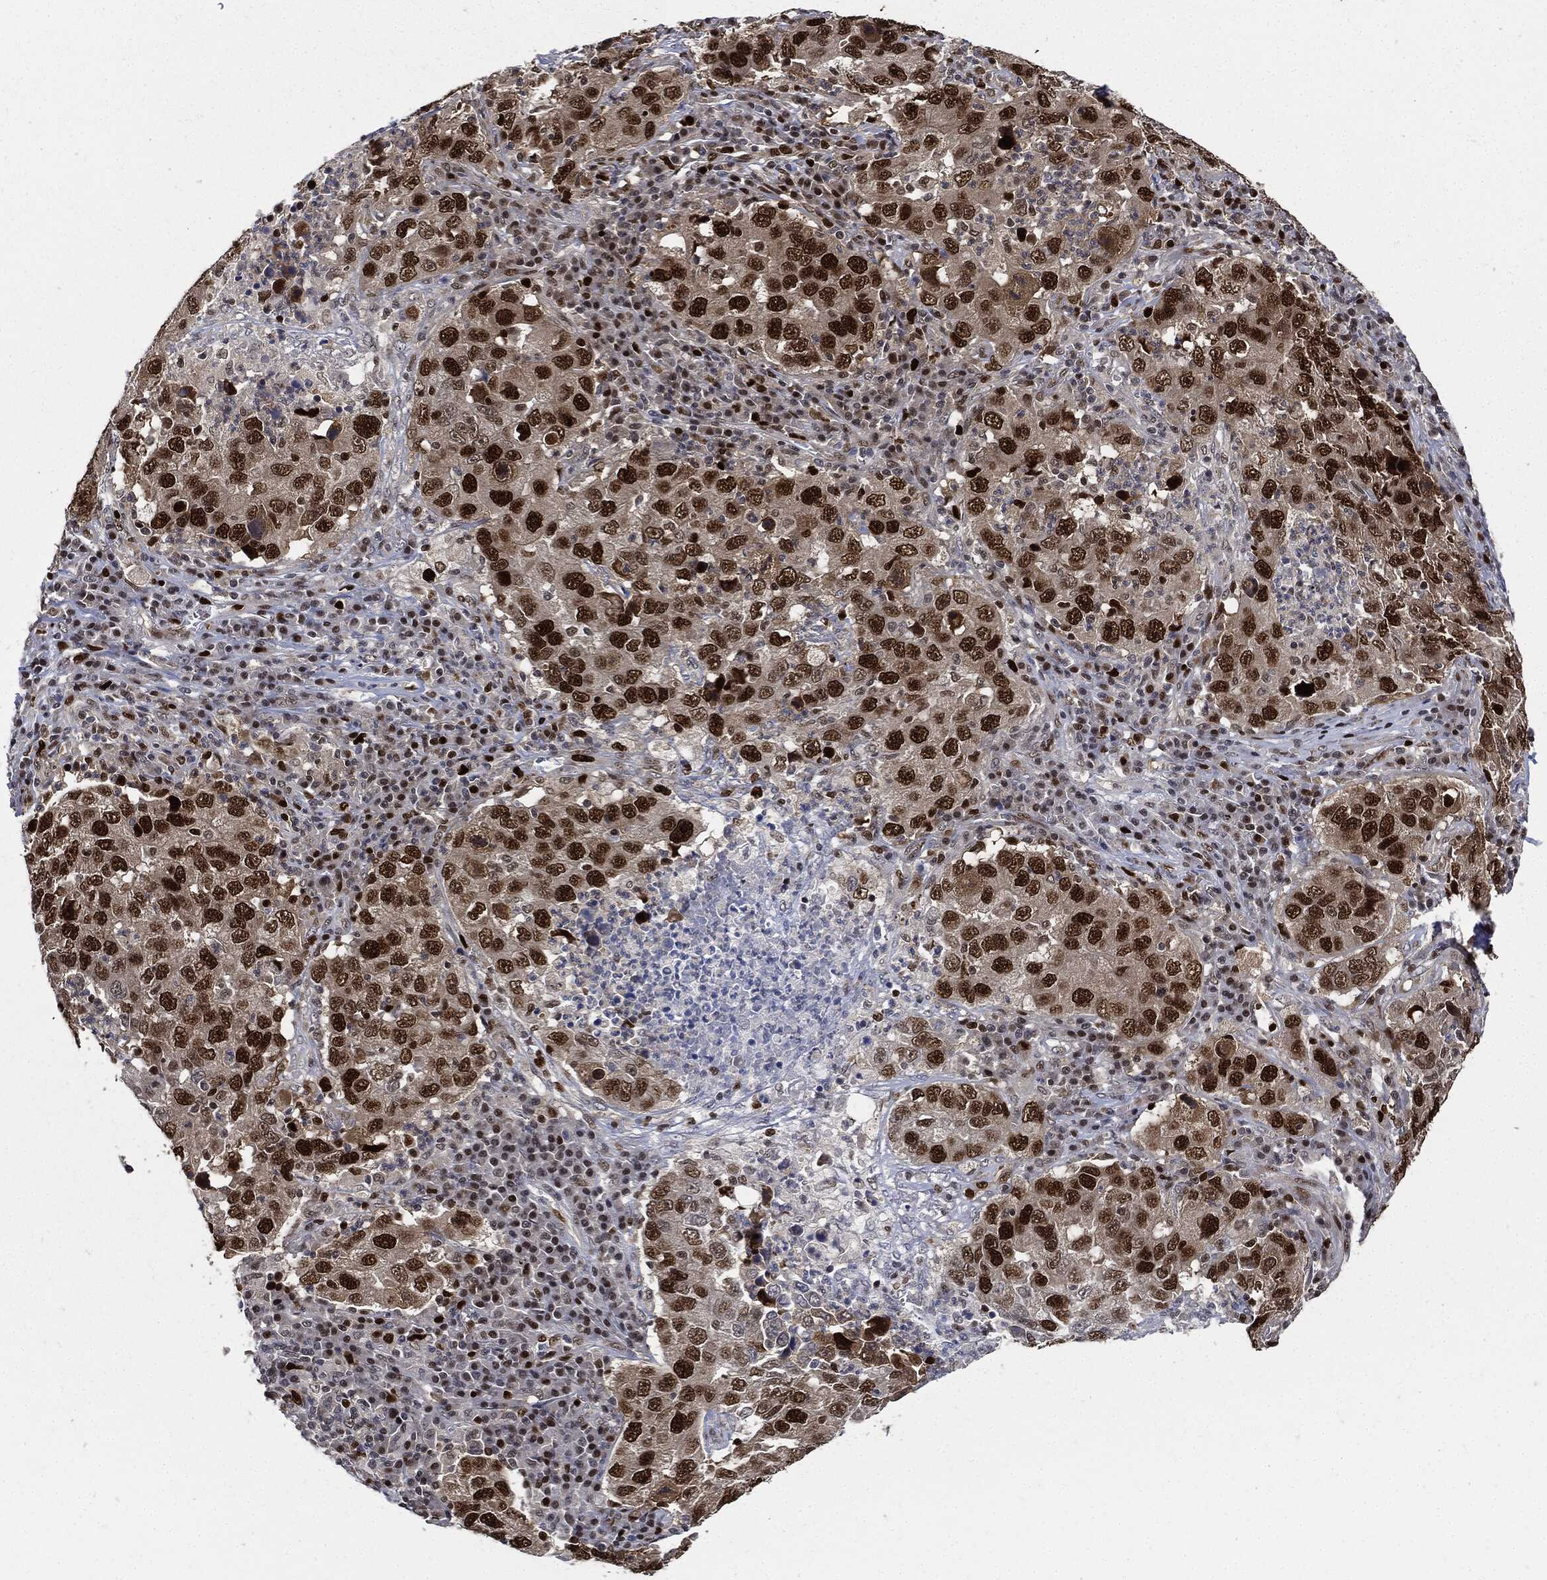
{"staining": {"intensity": "strong", "quantity": ">75%", "location": "nuclear"}, "tissue": "lung cancer", "cell_type": "Tumor cells", "image_type": "cancer", "snomed": [{"axis": "morphology", "description": "Adenocarcinoma, NOS"}, {"axis": "topography", "description": "Lung"}], "caption": "DAB (3,3'-diaminobenzidine) immunohistochemical staining of human adenocarcinoma (lung) reveals strong nuclear protein staining in about >75% of tumor cells.", "gene": "PCNA", "patient": {"sex": "male", "age": 73}}